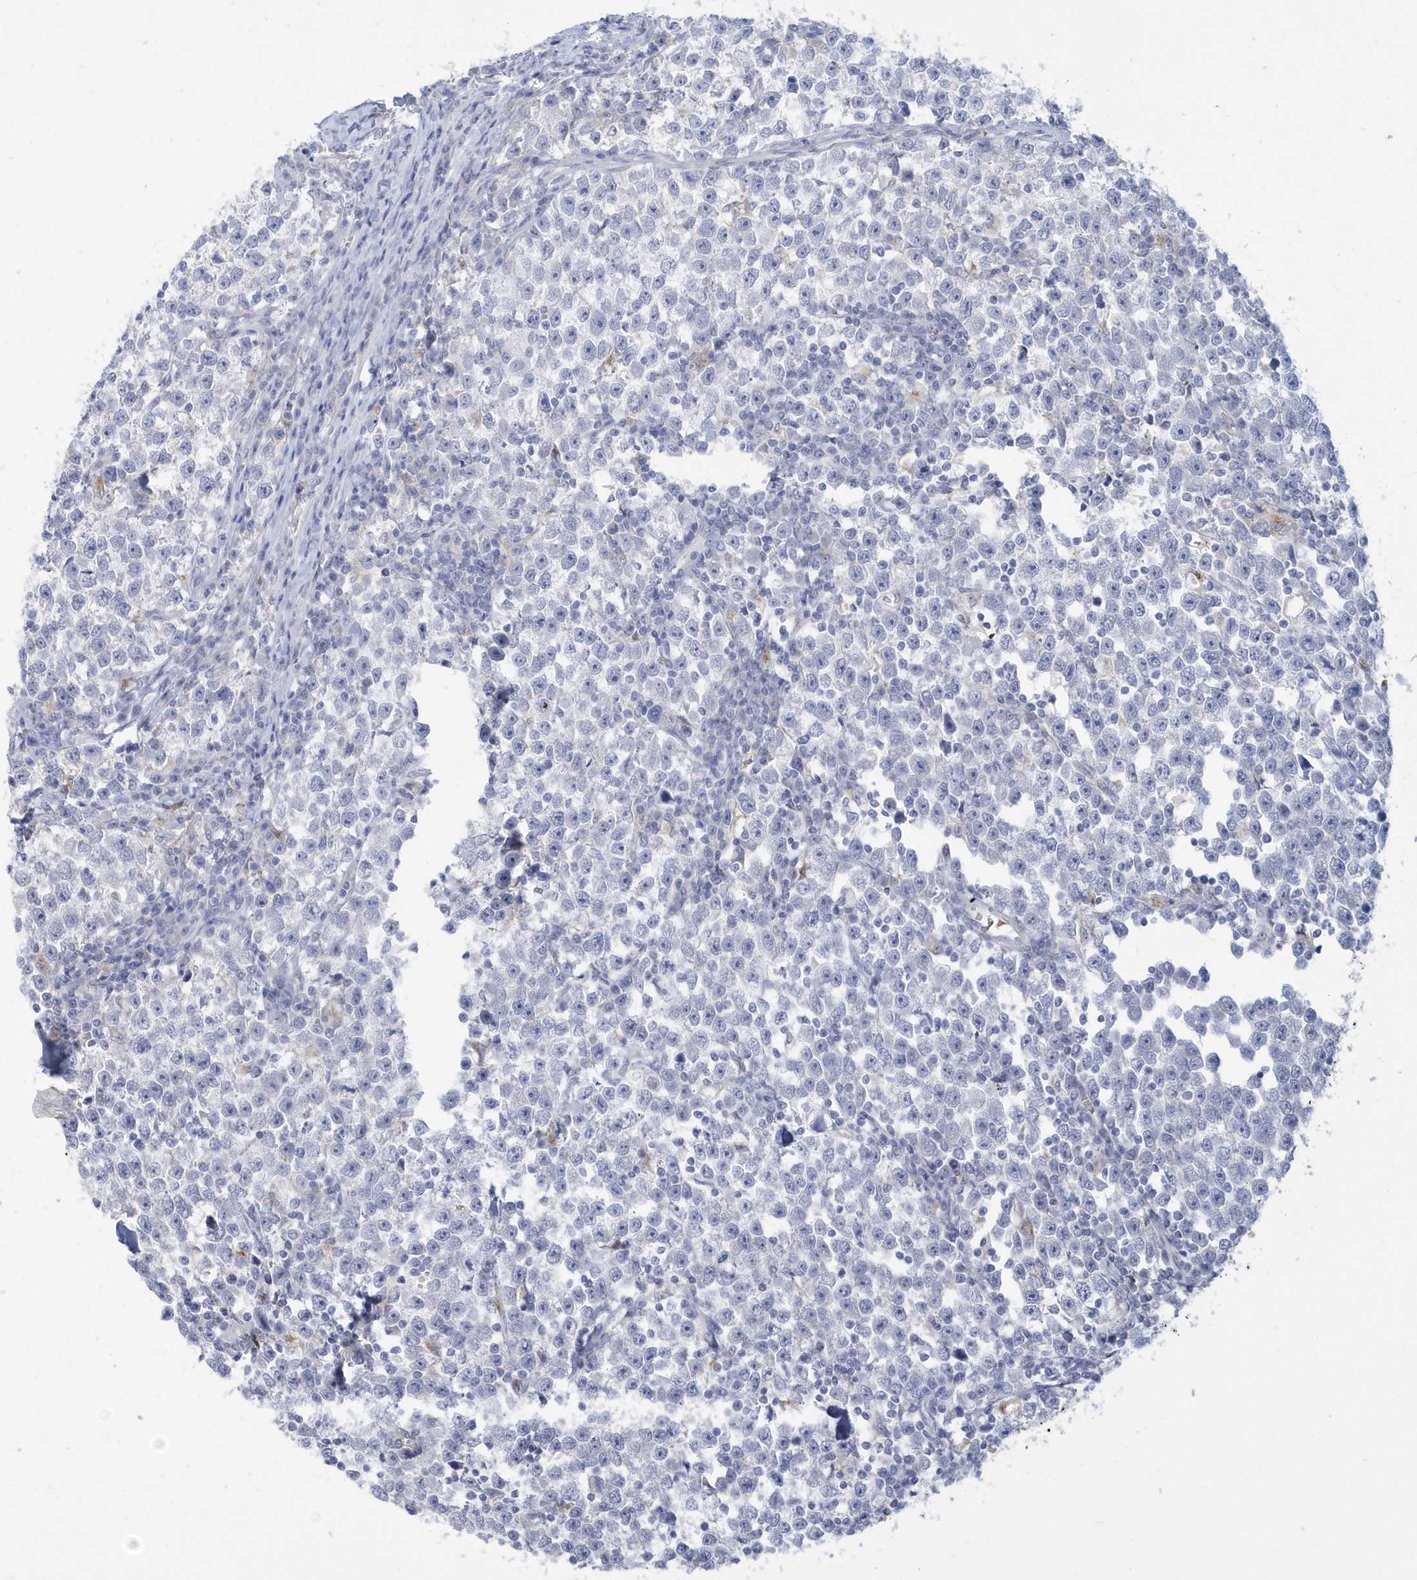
{"staining": {"intensity": "negative", "quantity": "none", "location": "none"}, "tissue": "testis cancer", "cell_type": "Tumor cells", "image_type": "cancer", "snomed": [{"axis": "morphology", "description": "Normal tissue, NOS"}, {"axis": "morphology", "description": "Seminoma, NOS"}, {"axis": "topography", "description": "Testis"}], "caption": "Seminoma (testis) was stained to show a protein in brown. There is no significant positivity in tumor cells.", "gene": "TSPEAR", "patient": {"sex": "male", "age": 43}}